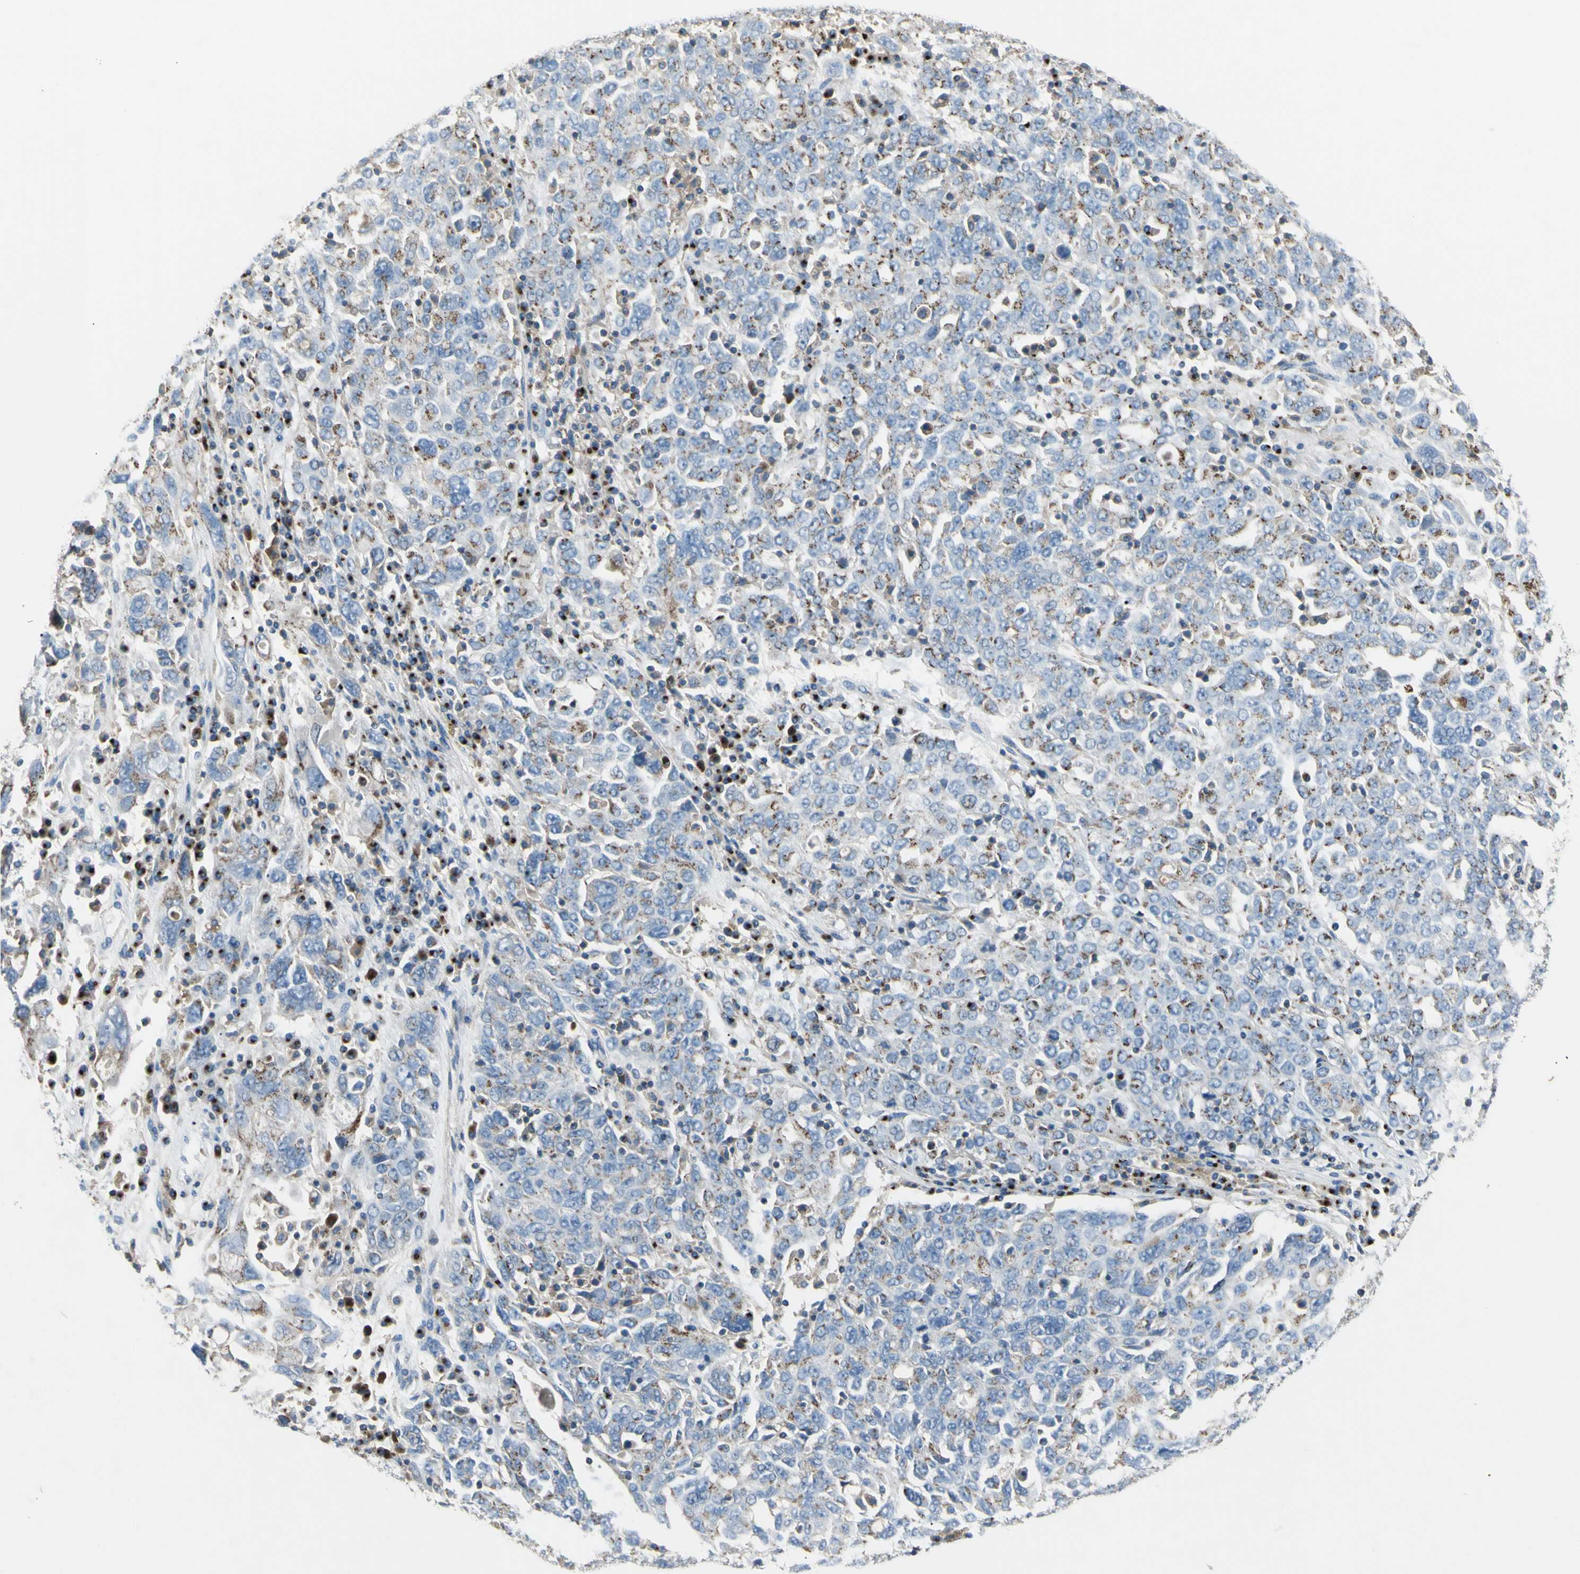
{"staining": {"intensity": "moderate", "quantity": "25%-75%", "location": "cytoplasmic/membranous"}, "tissue": "ovarian cancer", "cell_type": "Tumor cells", "image_type": "cancer", "snomed": [{"axis": "morphology", "description": "Carcinoma, endometroid"}, {"axis": "topography", "description": "Ovary"}], "caption": "There is medium levels of moderate cytoplasmic/membranous positivity in tumor cells of ovarian cancer (endometroid carcinoma), as demonstrated by immunohistochemical staining (brown color).", "gene": "B4GALT3", "patient": {"sex": "female", "age": 62}}